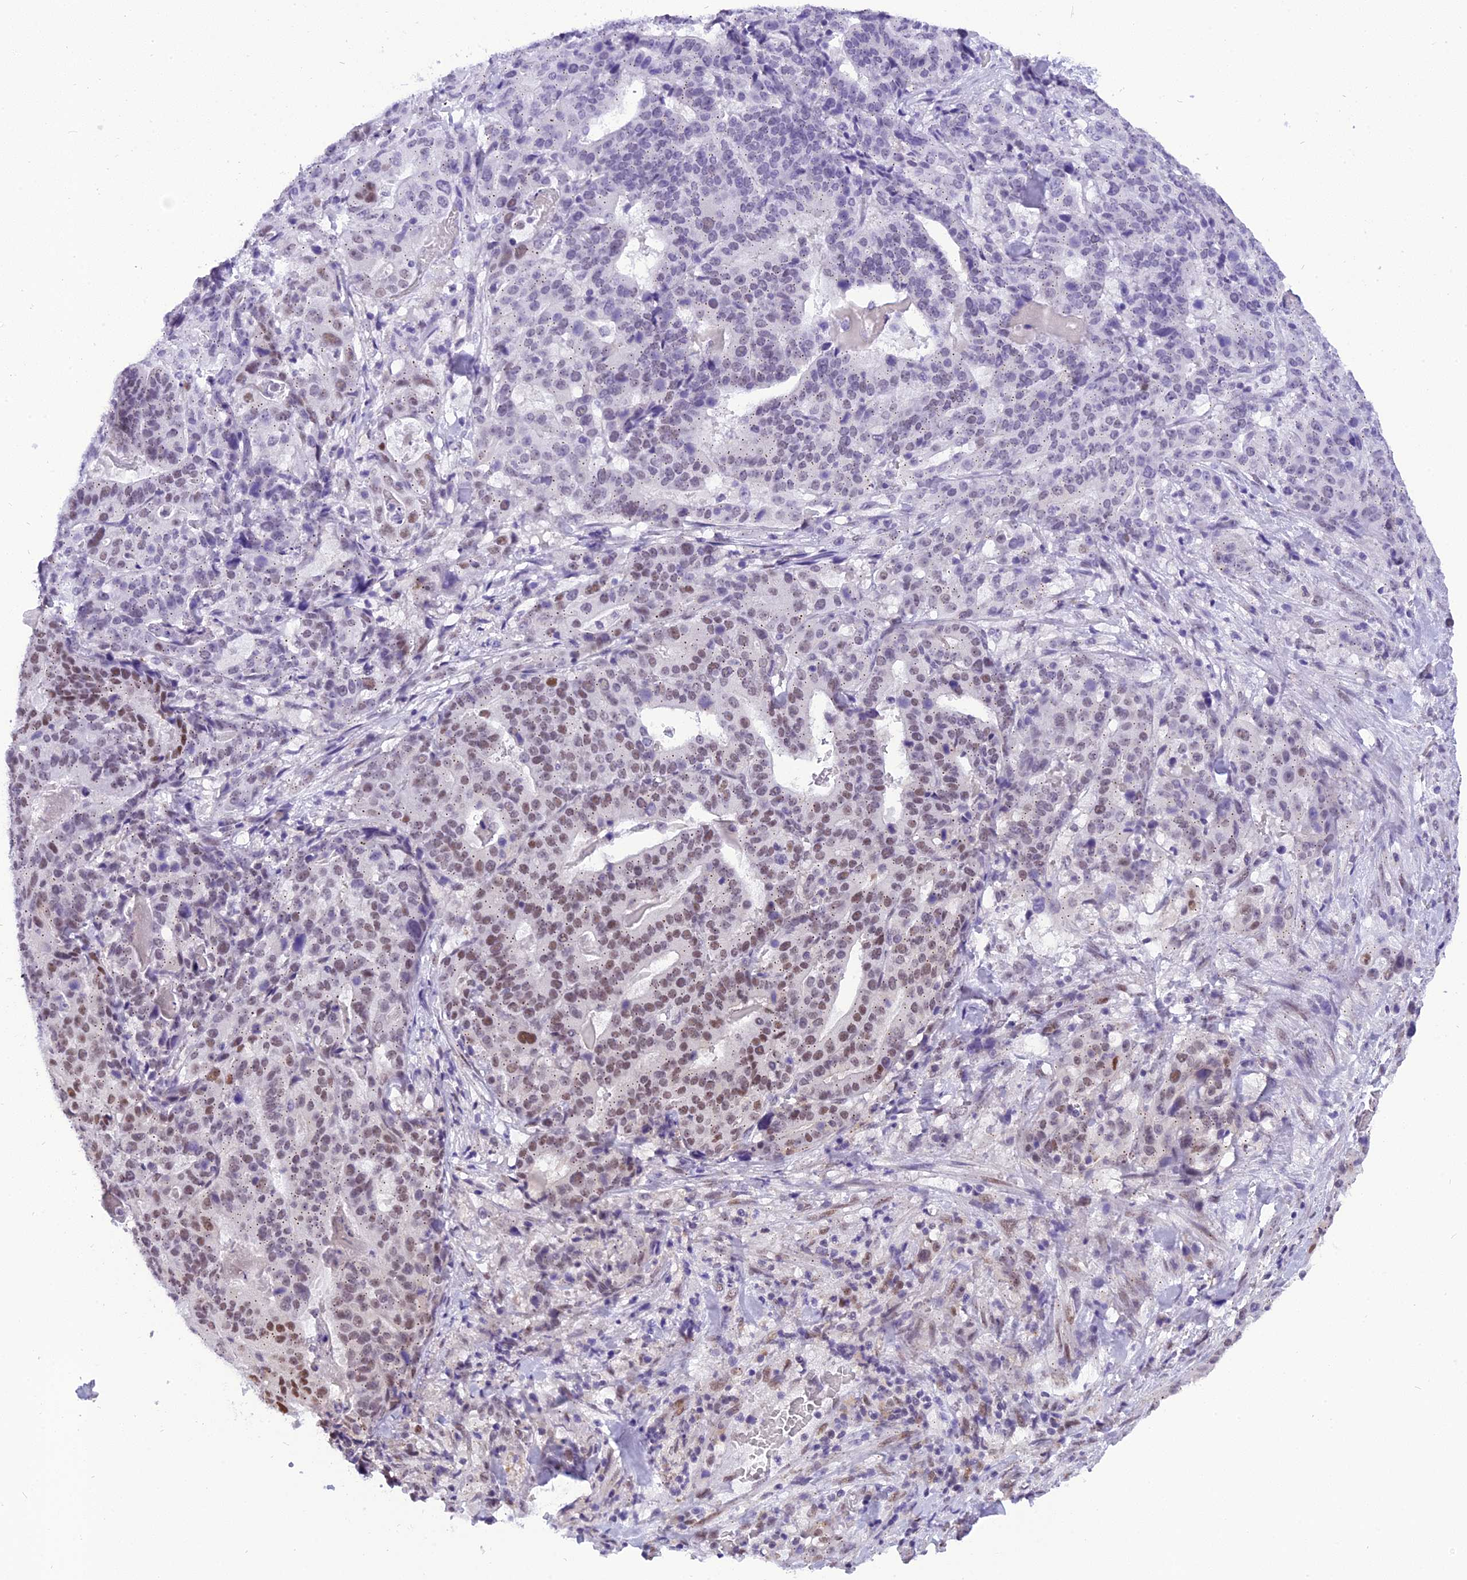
{"staining": {"intensity": "moderate", "quantity": "25%-75%", "location": "nuclear"}, "tissue": "stomach cancer", "cell_type": "Tumor cells", "image_type": "cancer", "snomed": [{"axis": "morphology", "description": "Adenocarcinoma, NOS"}, {"axis": "topography", "description": "Stomach"}], "caption": "Tumor cells demonstrate medium levels of moderate nuclear positivity in approximately 25%-75% of cells in stomach adenocarcinoma. (brown staining indicates protein expression, while blue staining denotes nuclei).", "gene": "IRF2BP1", "patient": {"sex": "male", "age": 48}}